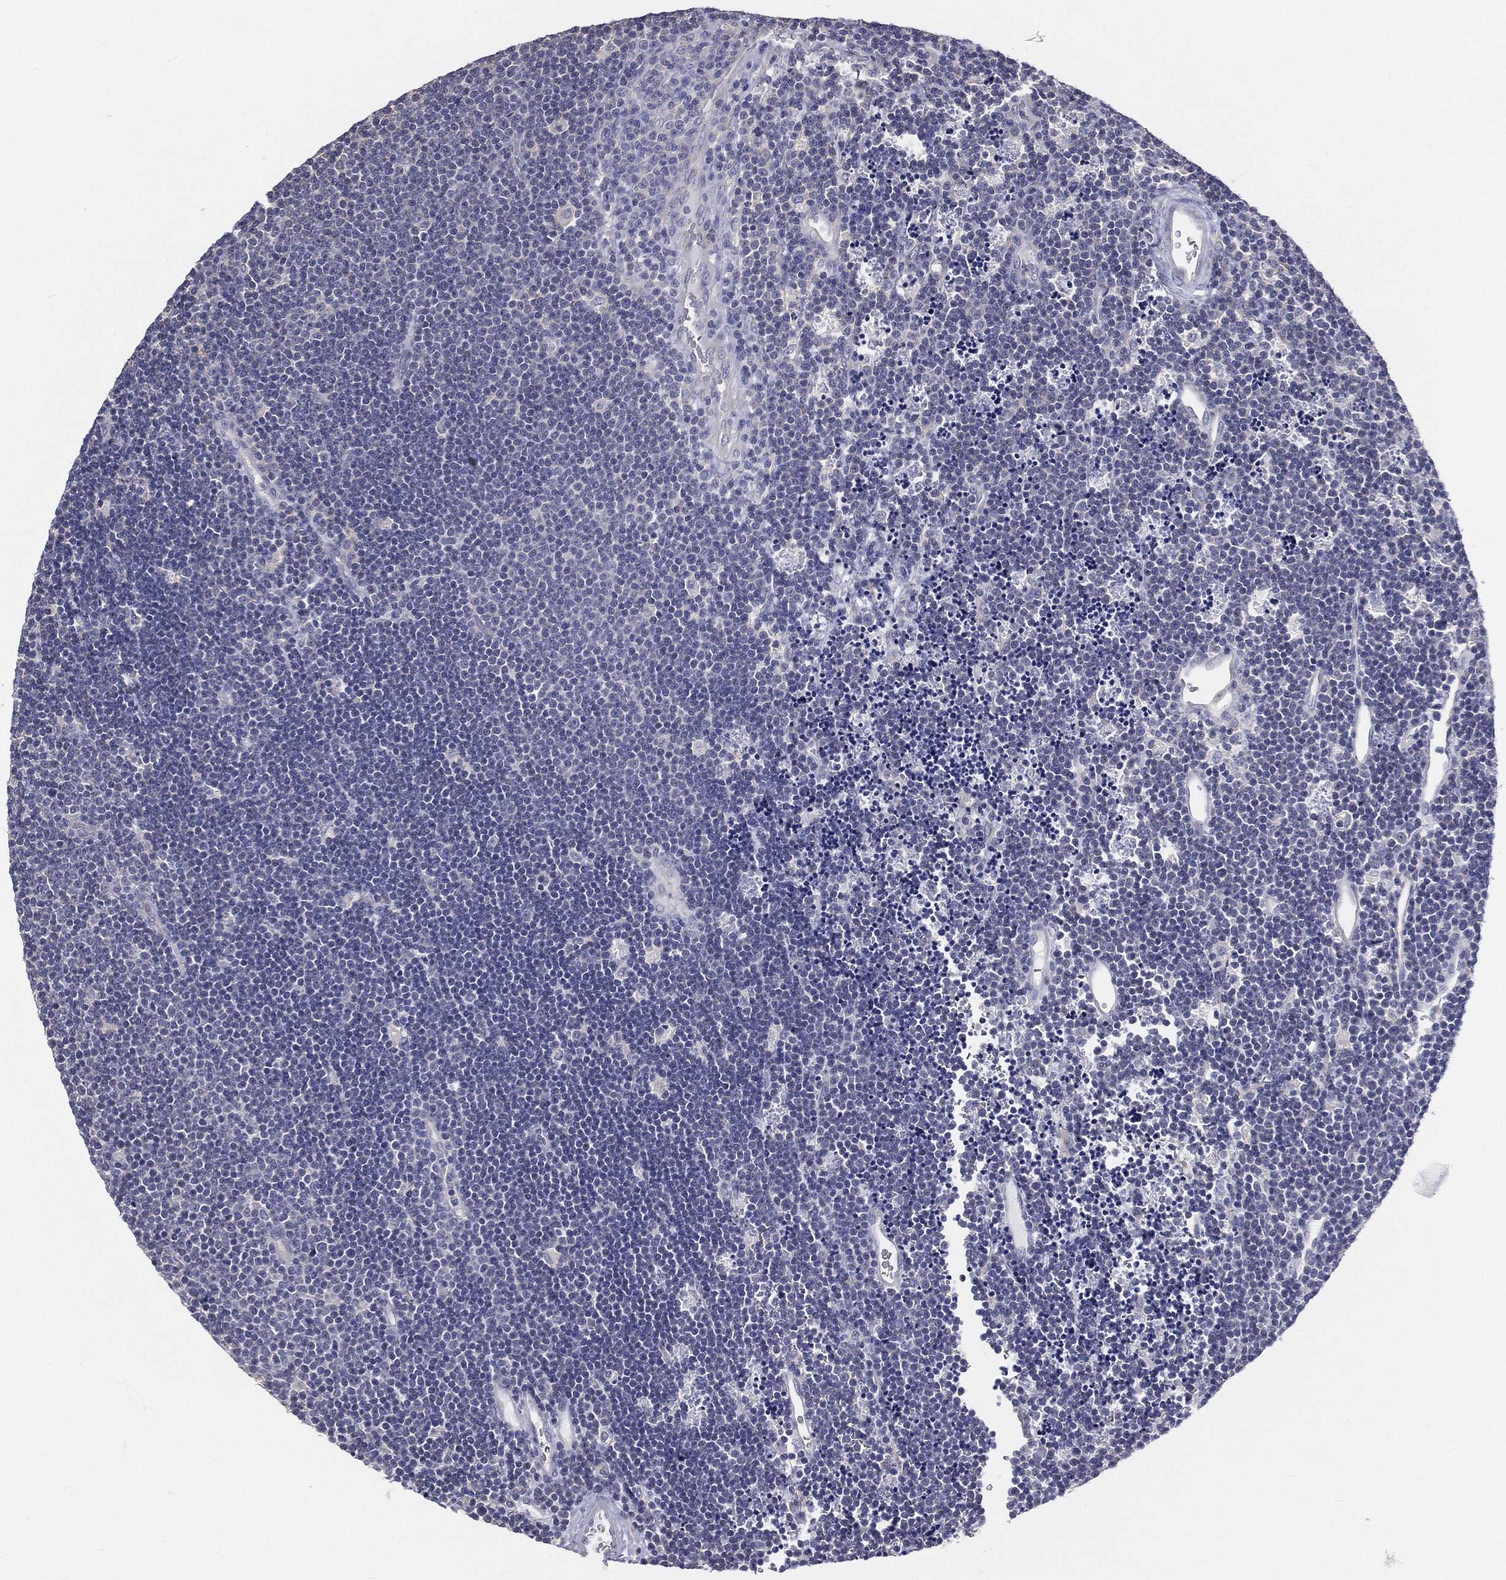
{"staining": {"intensity": "negative", "quantity": "none", "location": "none"}, "tissue": "lymphoma", "cell_type": "Tumor cells", "image_type": "cancer", "snomed": [{"axis": "morphology", "description": "Malignant lymphoma, non-Hodgkin's type, Low grade"}, {"axis": "topography", "description": "Brain"}], "caption": "The photomicrograph displays no significant staining in tumor cells of lymphoma. (DAB immunohistochemistry (IHC), high magnification).", "gene": "MUC13", "patient": {"sex": "female", "age": 66}}